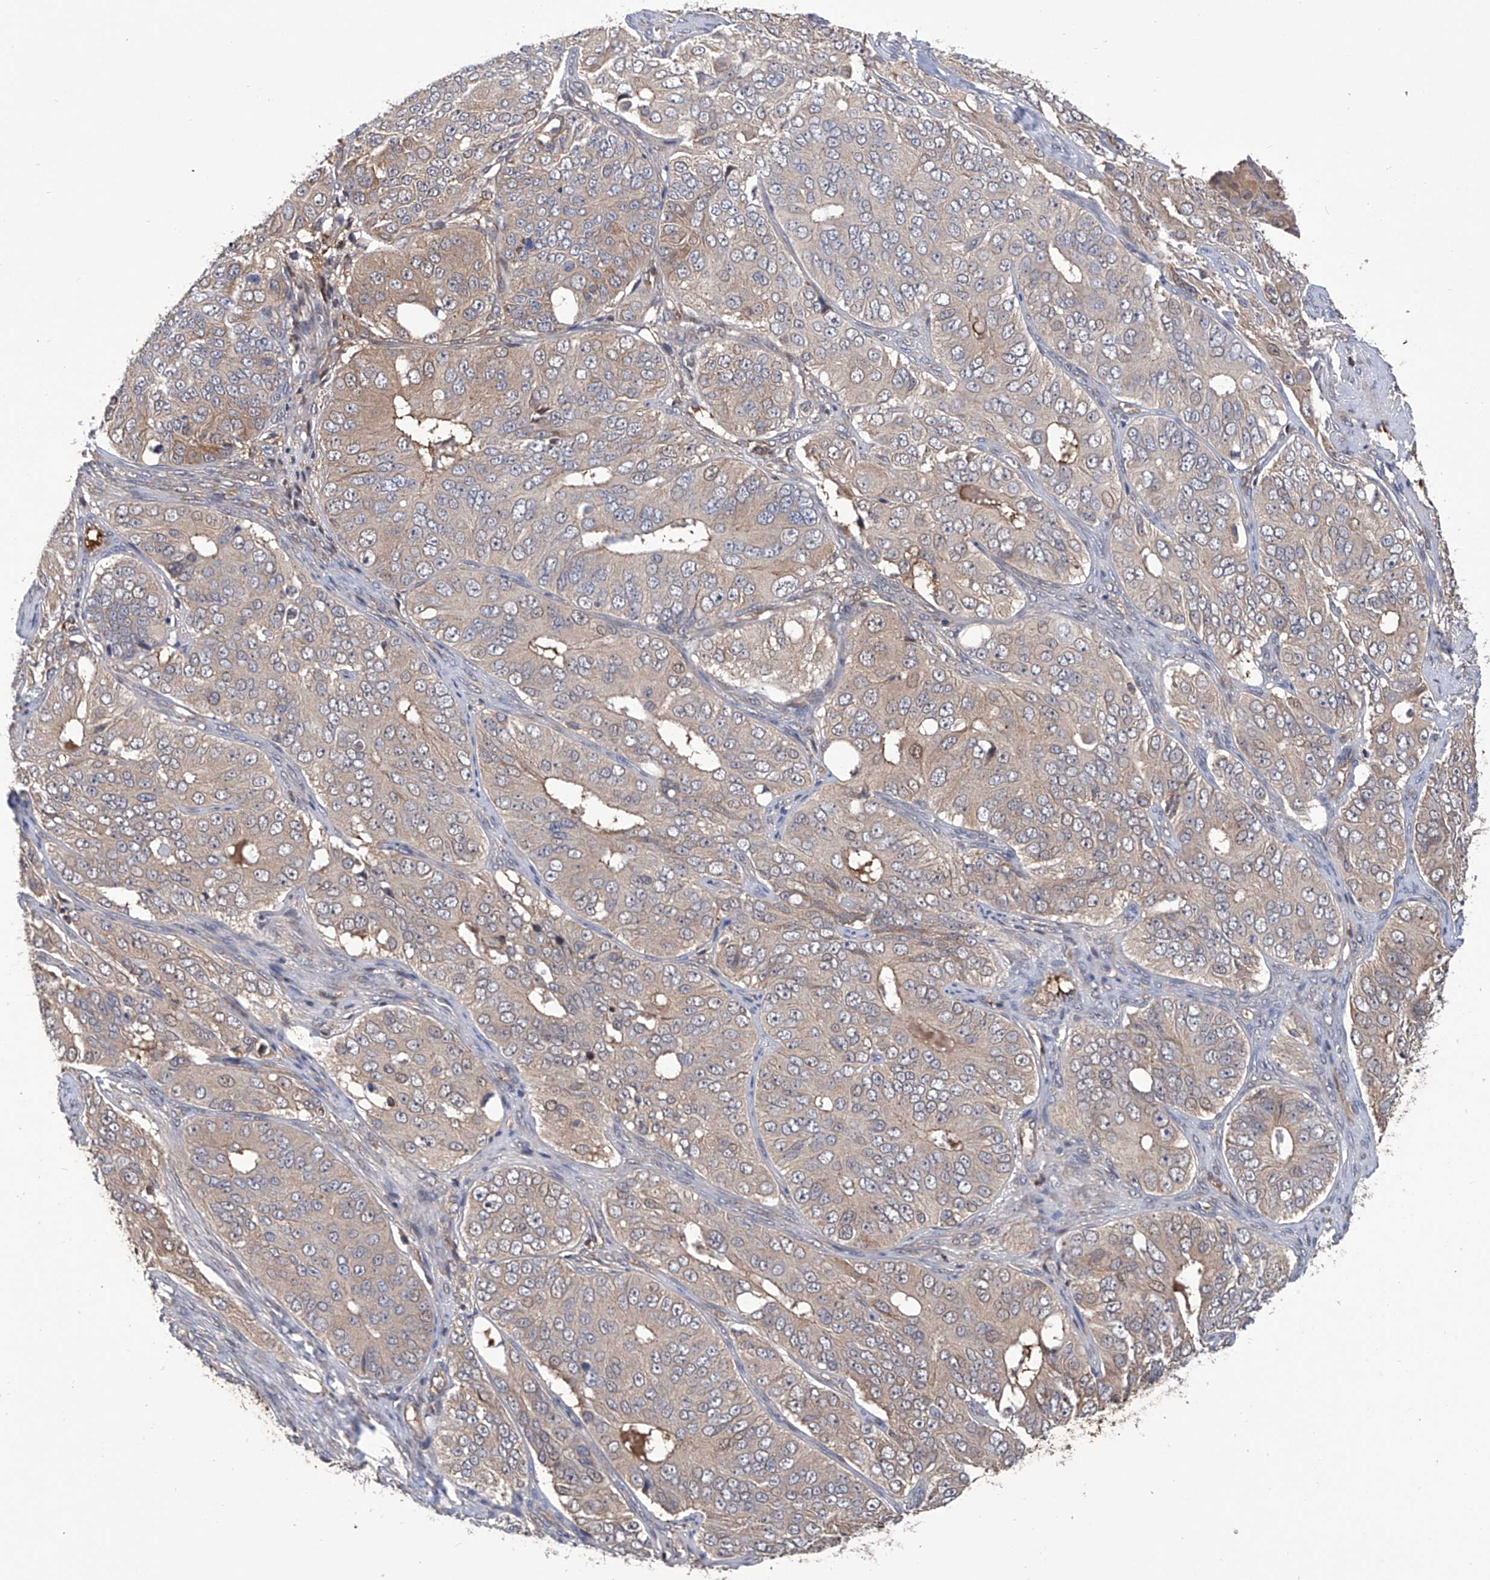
{"staining": {"intensity": "weak", "quantity": "<25%", "location": "cytoplasmic/membranous"}, "tissue": "ovarian cancer", "cell_type": "Tumor cells", "image_type": "cancer", "snomed": [{"axis": "morphology", "description": "Carcinoma, endometroid"}, {"axis": "topography", "description": "Ovary"}], "caption": "Immunohistochemical staining of ovarian cancer exhibits no significant expression in tumor cells.", "gene": "NUDT17", "patient": {"sex": "female", "age": 51}}